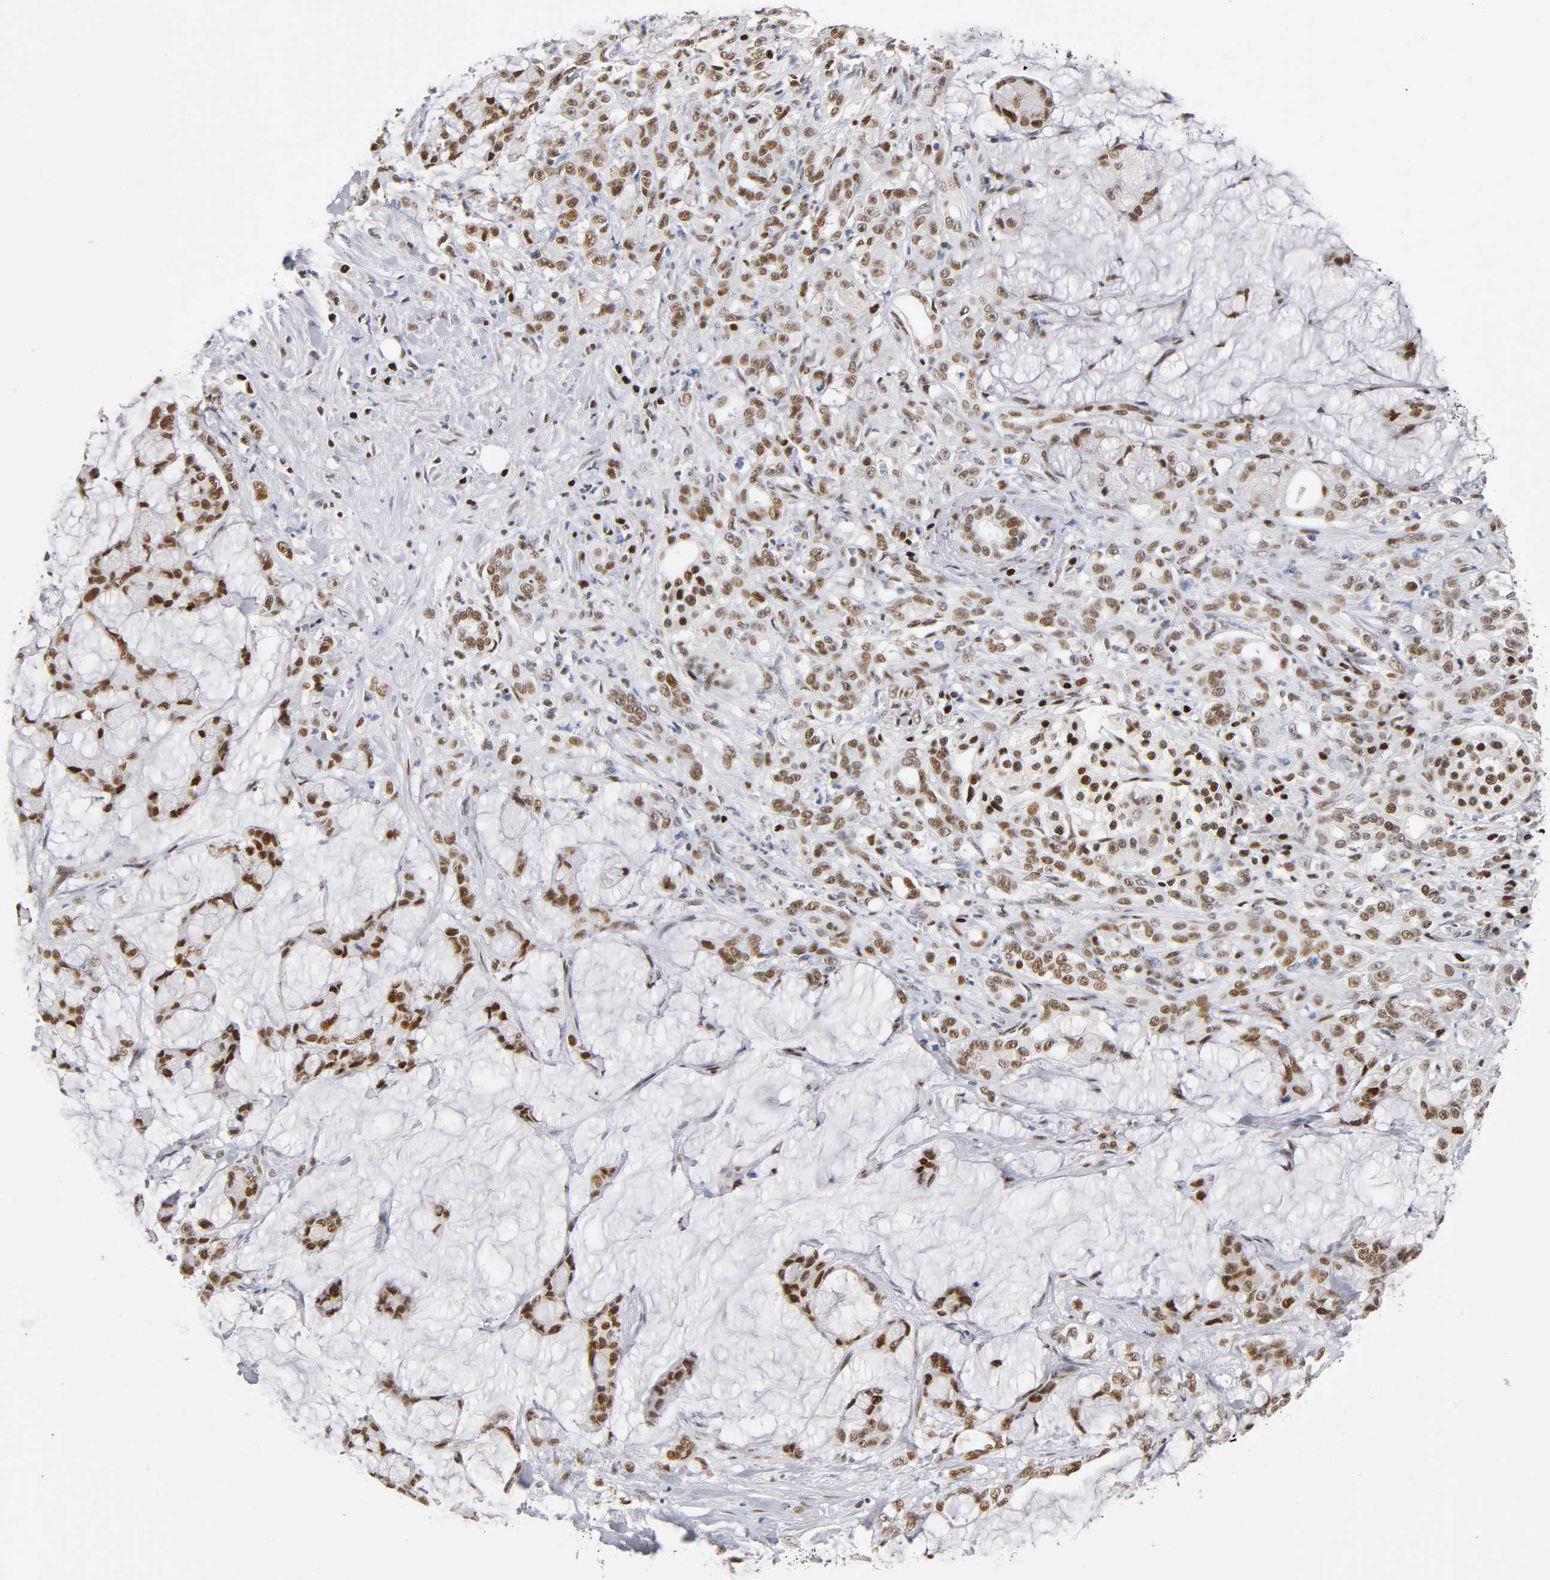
{"staining": {"intensity": "strong", "quantity": ">75%", "location": "nuclear"}, "tissue": "pancreatic cancer", "cell_type": "Tumor cells", "image_type": "cancer", "snomed": [{"axis": "morphology", "description": "Adenocarcinoma, NOS"}, {"axis": "topography", "description": "Pancreas"}], "caption": "DAB (3,3'-diaminobenzidine) immunohistochemical staining of pancreatic cancer (adenocarcinoma) reveals strong nuclear protein expression in approximately >75% of tumor cells.", "gene": "SP3", "patient": {"sex": "female", "age": 73}}